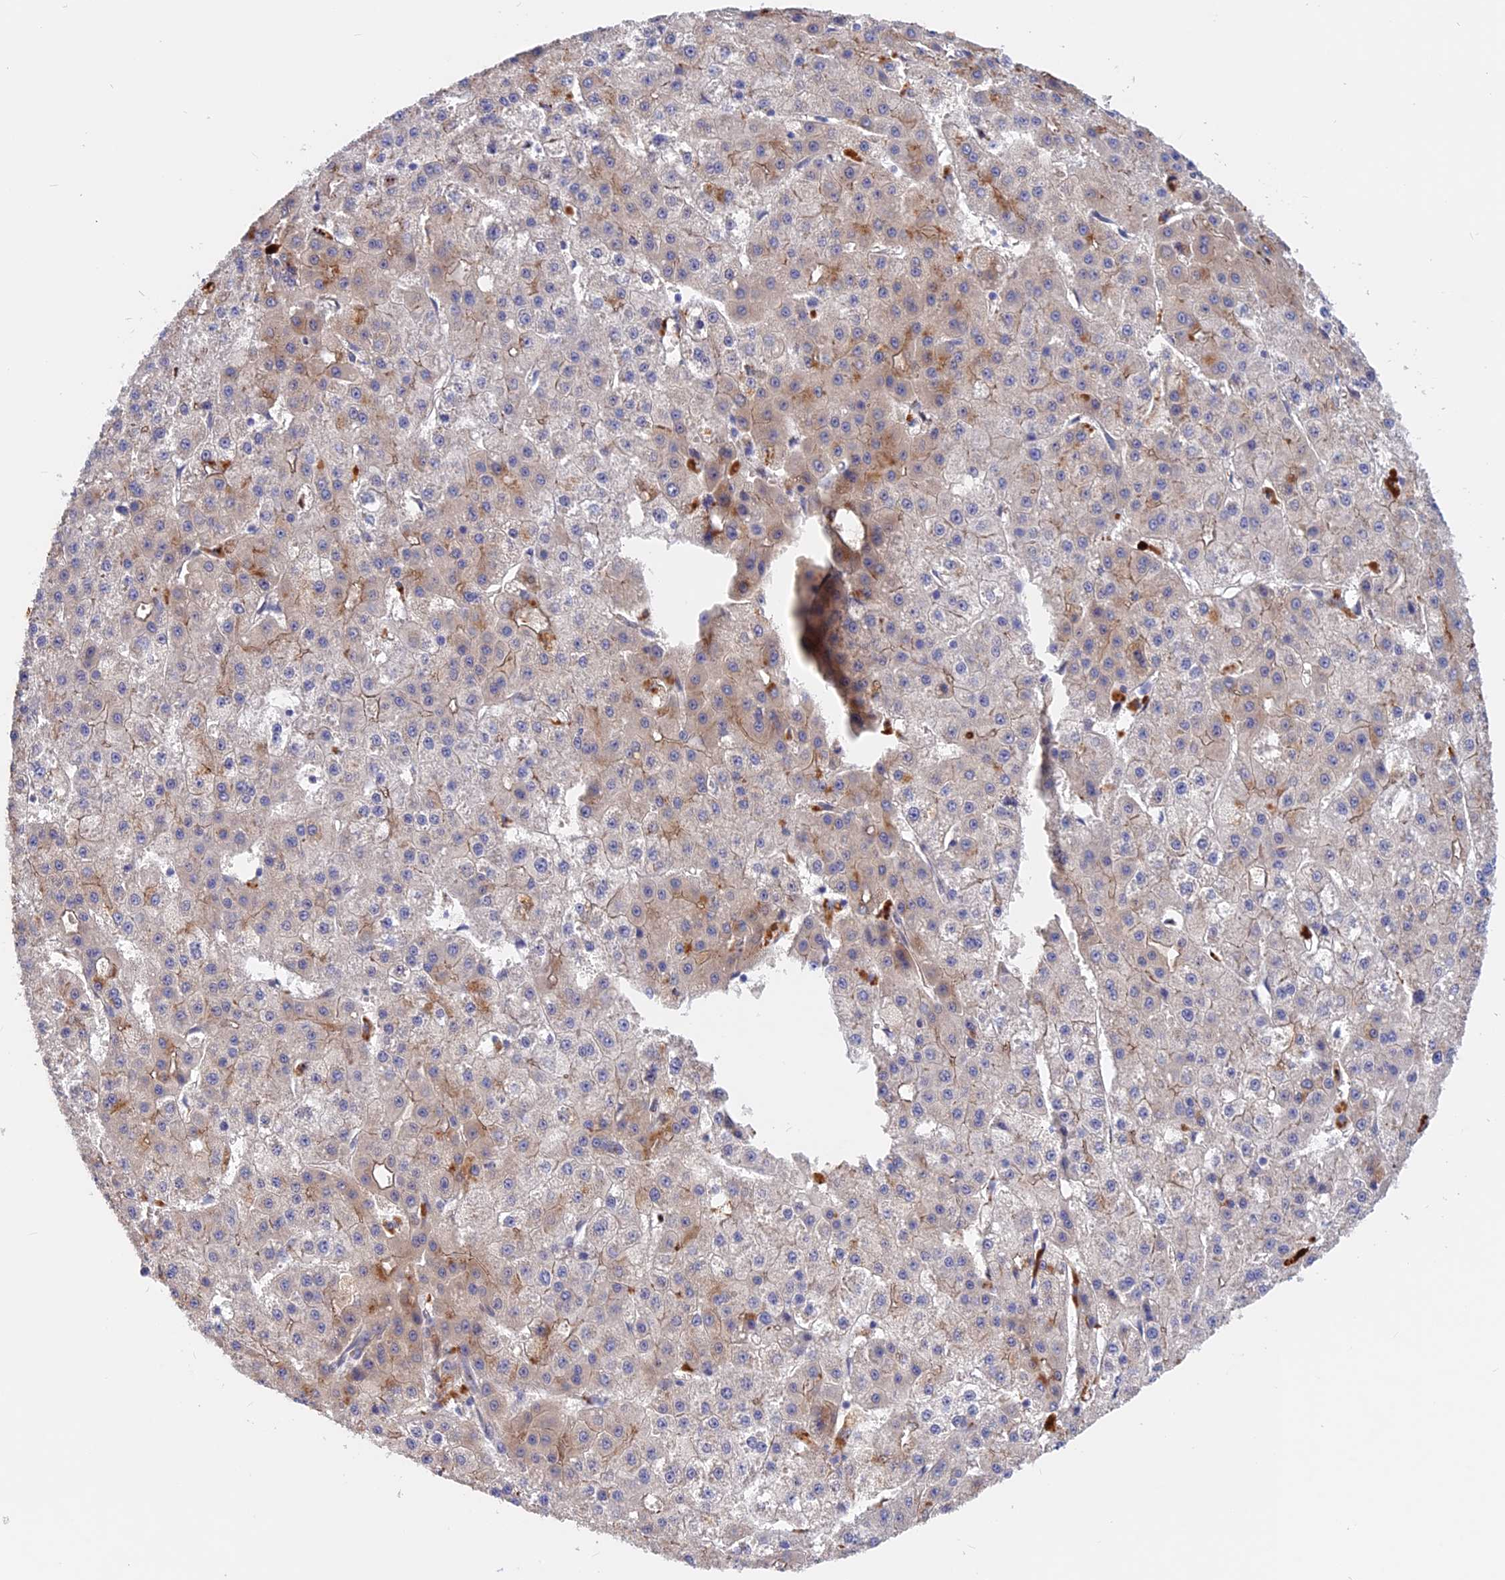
{"staining": {"intensity": "moderate", "quantity": "<25%", "location": "cytoplasmic/membranous"}, "tissue": "liver cancer", "cell_type": "Tumor cells", "image_type": "cancer", "snomed": [{"axis": "morphology", "description": "Carcinoma, Hepatocellular, NOS"}, {"axis": "topography", "description": "Liver"}], "caption": "The histopathology image exhibits immunohistochemical staining of liver cancer (hepatocellular carcinoma). There is moderate cytoplasmic/membranous positivity is appreciated in about <25% of tumor cells.", "gene": "GK5", "patient": {"sex": "male", "age": 47}}